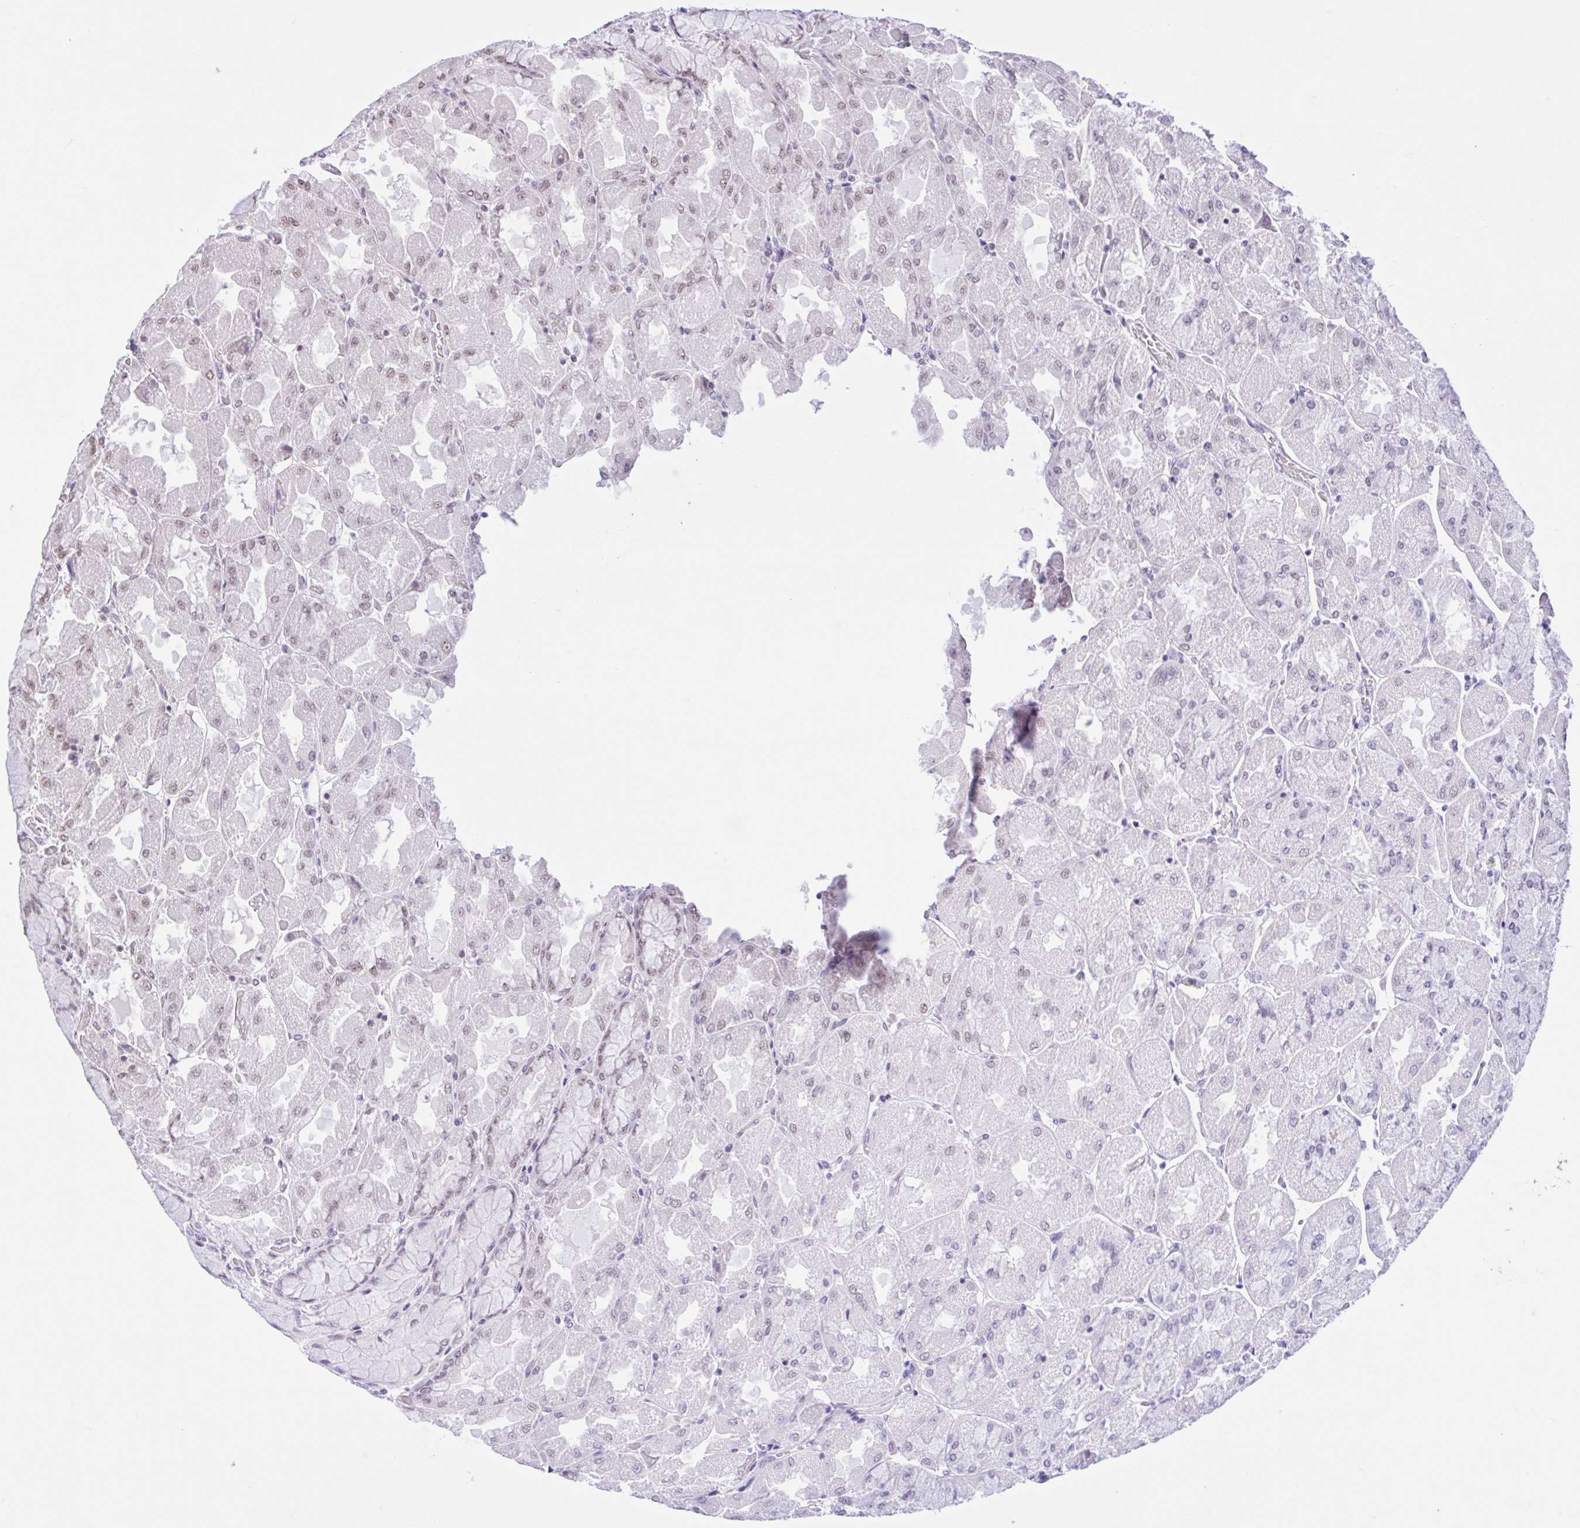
{"staining": {"intensity": "weak", "quantity": "25%-75%", "location": "nuclear"}, "tissue": "stomach", "cell_type": "Glandular cells", "image_type": "normal", "snomed": [{"axis": "morphology", "description": "Normal tissue, NOS"}, {"axis": "topography", "description": "Stomach"}], "caption": "Immunohistochemical staining of unremarkable stomach shows 25%-75% levels of weak nuclear protein staining in approximately 25%-75% of glandular cells.", "gene": "CCDC12", "patient": {"sex": "female", "age": 61}}